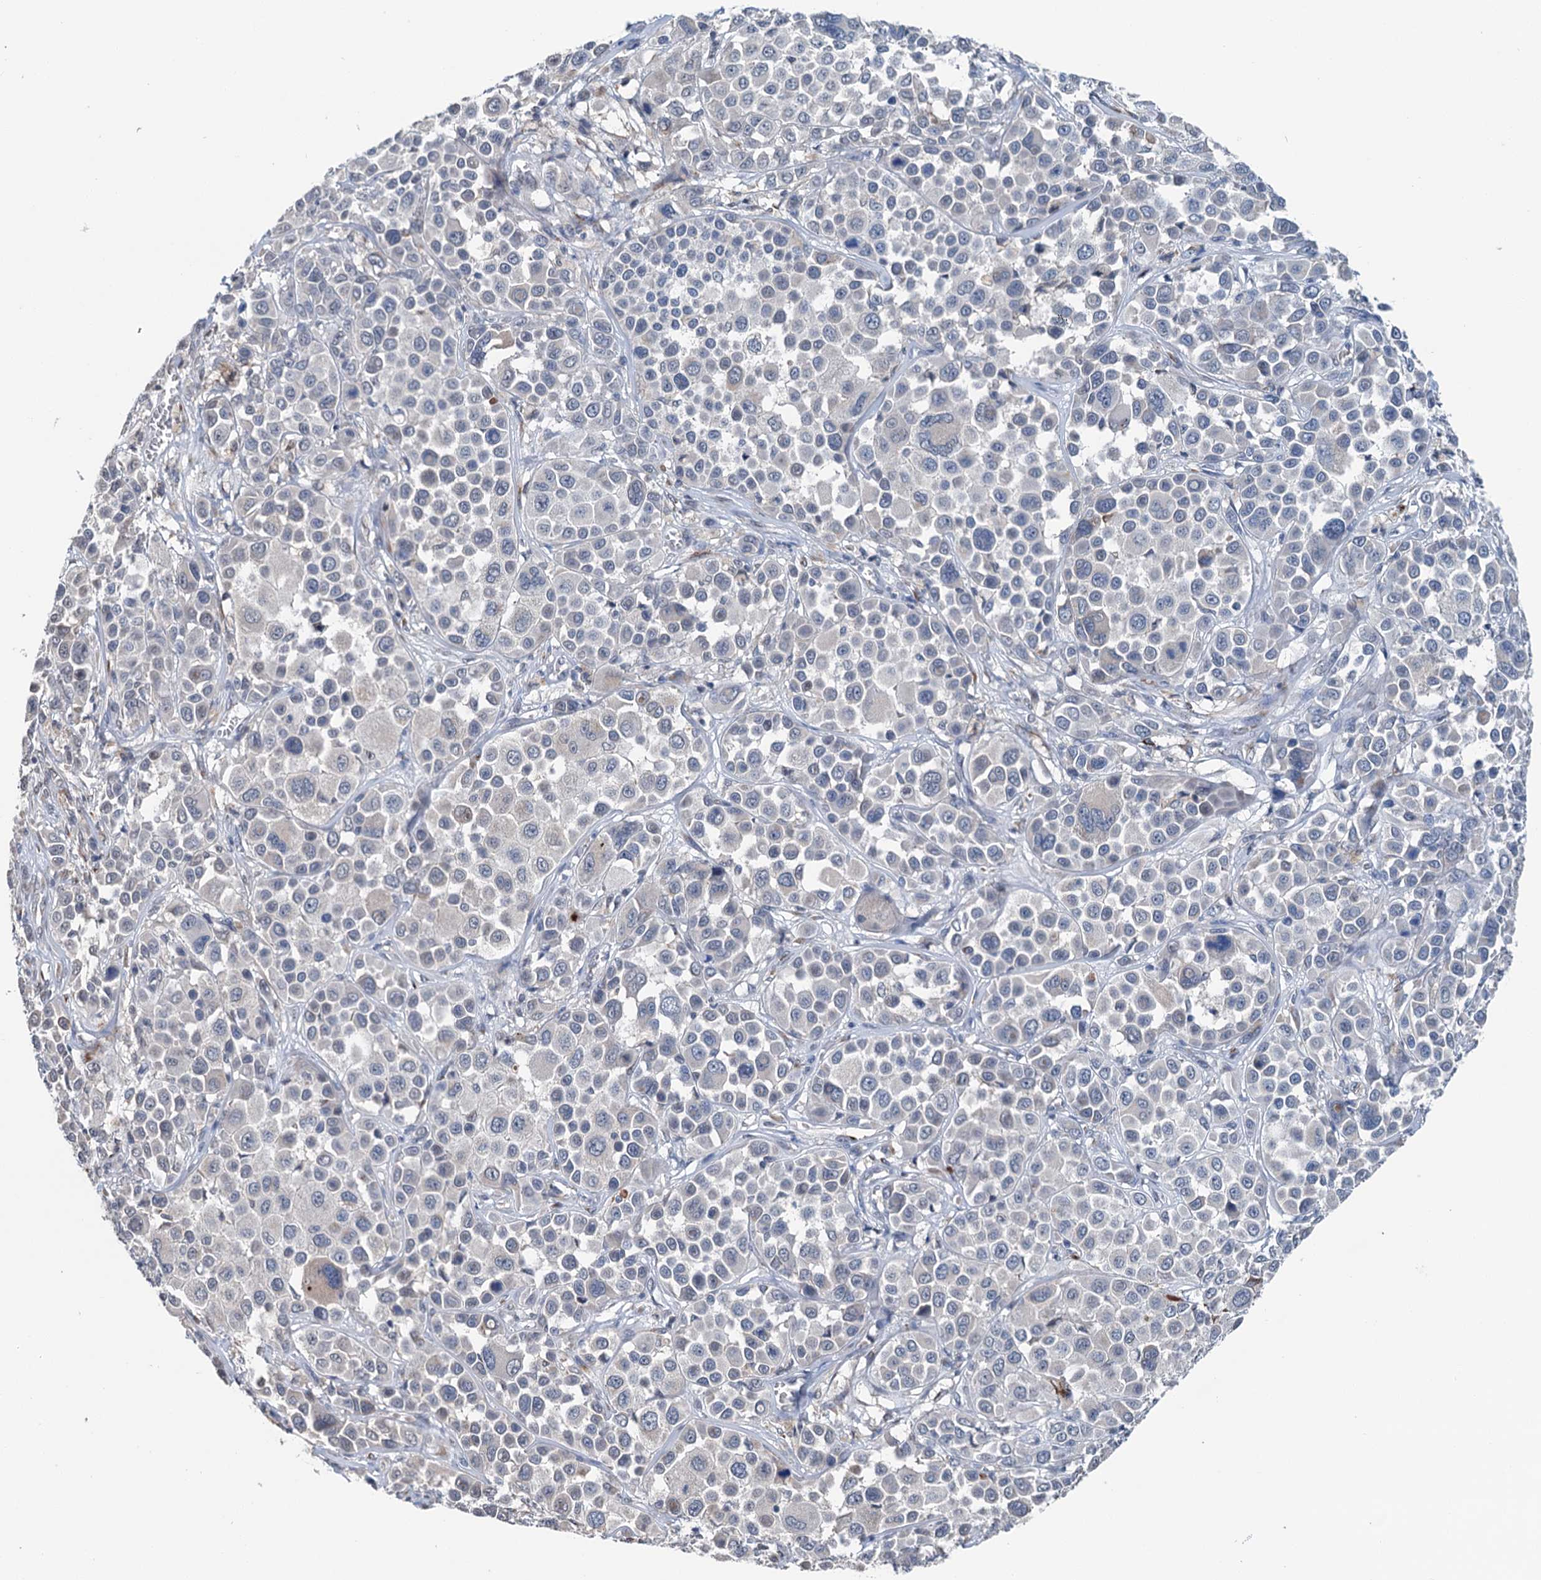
{"staining": {"intensity": "weak", "quantity": "<25%", "location": "cytoplasmic/membranous"}, "tissue": "melanoma", "cell_type": "Tumor cells", "image_type": "cancer", "snomed": [{"axis": "morphology", "description": "Malignant melanoma, NOS"}, {"axis": "topography", "description": "Skin of trunk"}], "caption": "This is an IHC histopathology image of malignant melanoma. There is no staining in tumor cells.", "gene": "SHLD1", "patient": {"sex": "male", "age": 71}}